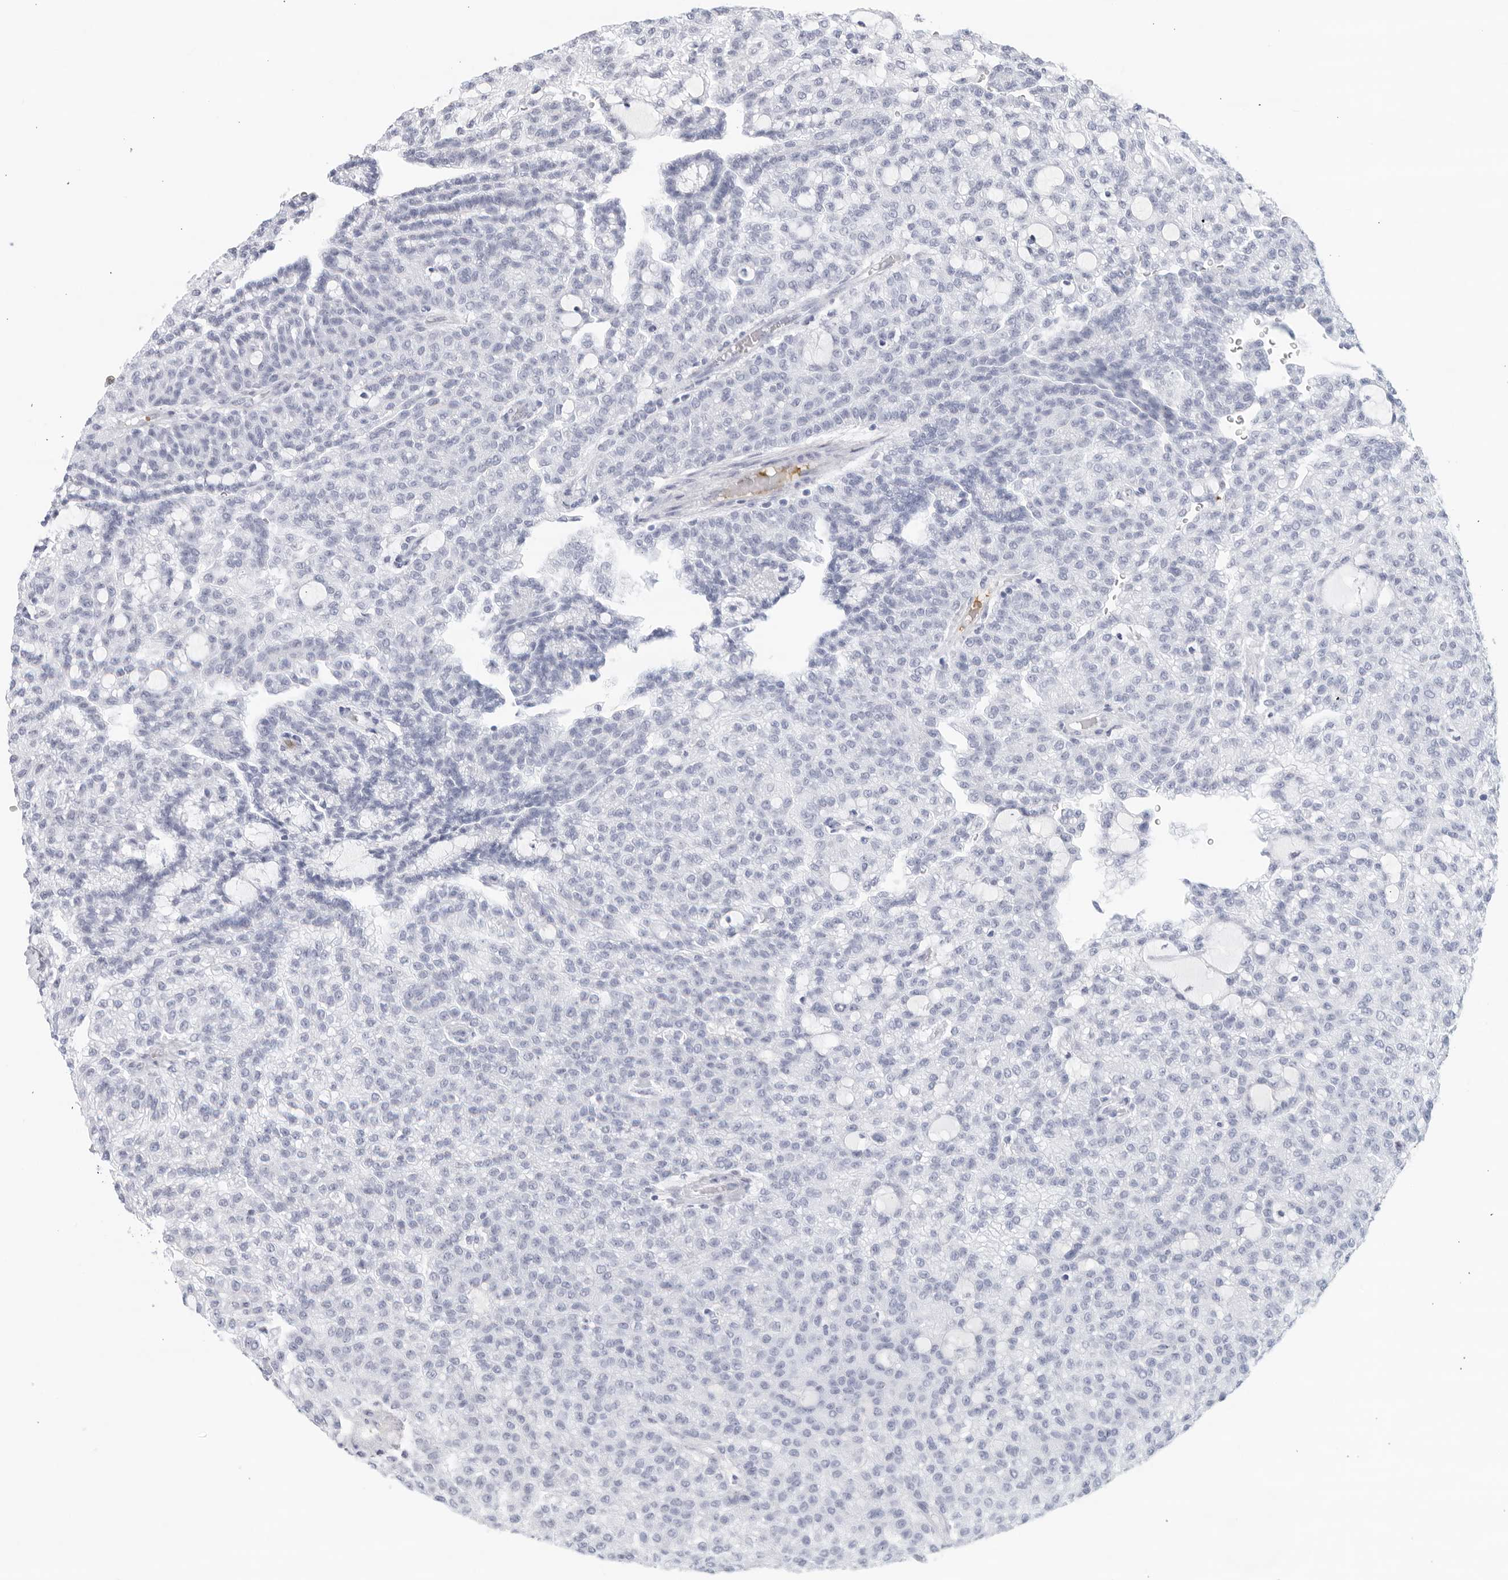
{"staining": {"intensity": "negative", "quantity": "none", "location": "none"}, "tissue": "renal cancer", "cell_type": "Tumor cells", "image_type": "cancer", "snomed": [{"axis": "morphology", "description": "Adenocarcinoma, NOS"}, {"axis": "topography", "description": "Kidney"}], "caption": "The IHC micrograph has no significant expression in tumor cells of renal cancer tissue.", "gene": "FGG", "patient": {"sex": "male", "age": 63}}